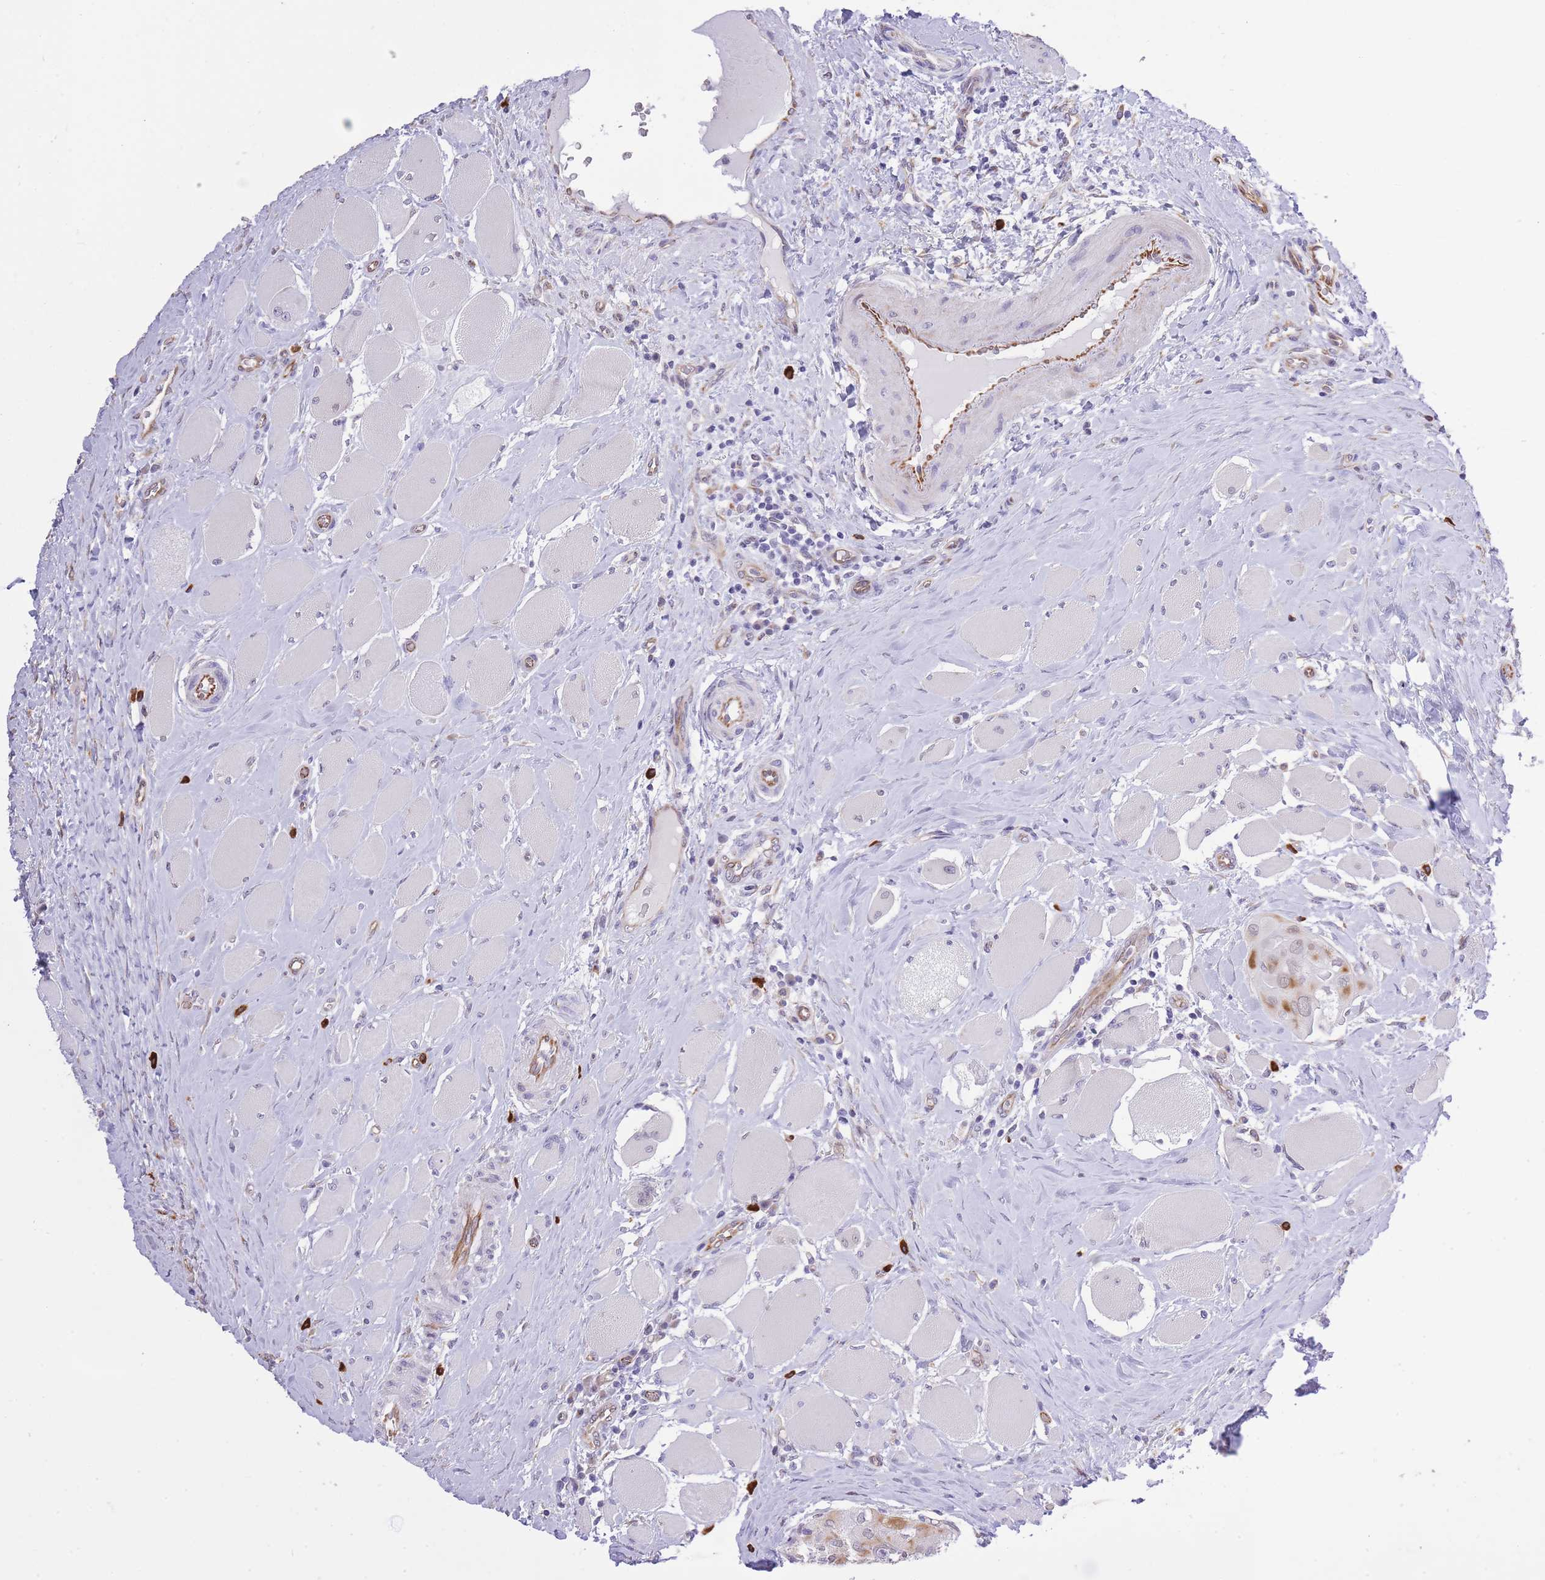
{"staining": {"intensity": "moderate", "quantity": "<25%", "location": "cytoplasmic/membranous"}, "tissue": "thyroid cancer", "cell_type": "Tumor cells", "image_type": "cancer", "snomed": [{"axis": "morphology", "description": "Papillary adenocarcinoma, NOS"}, {"axis": "topography", "description": "Thyroid gland"}], "caption": "Thyroid papillary adenocarcinoma was stained to show a protein in brown. There is low levels of moderate cytoplasmic/membranous staining in approximately <25% of tumor cells.", "gene": "MEIOSIN", "patient": {"sex": "female", "age": 59}}